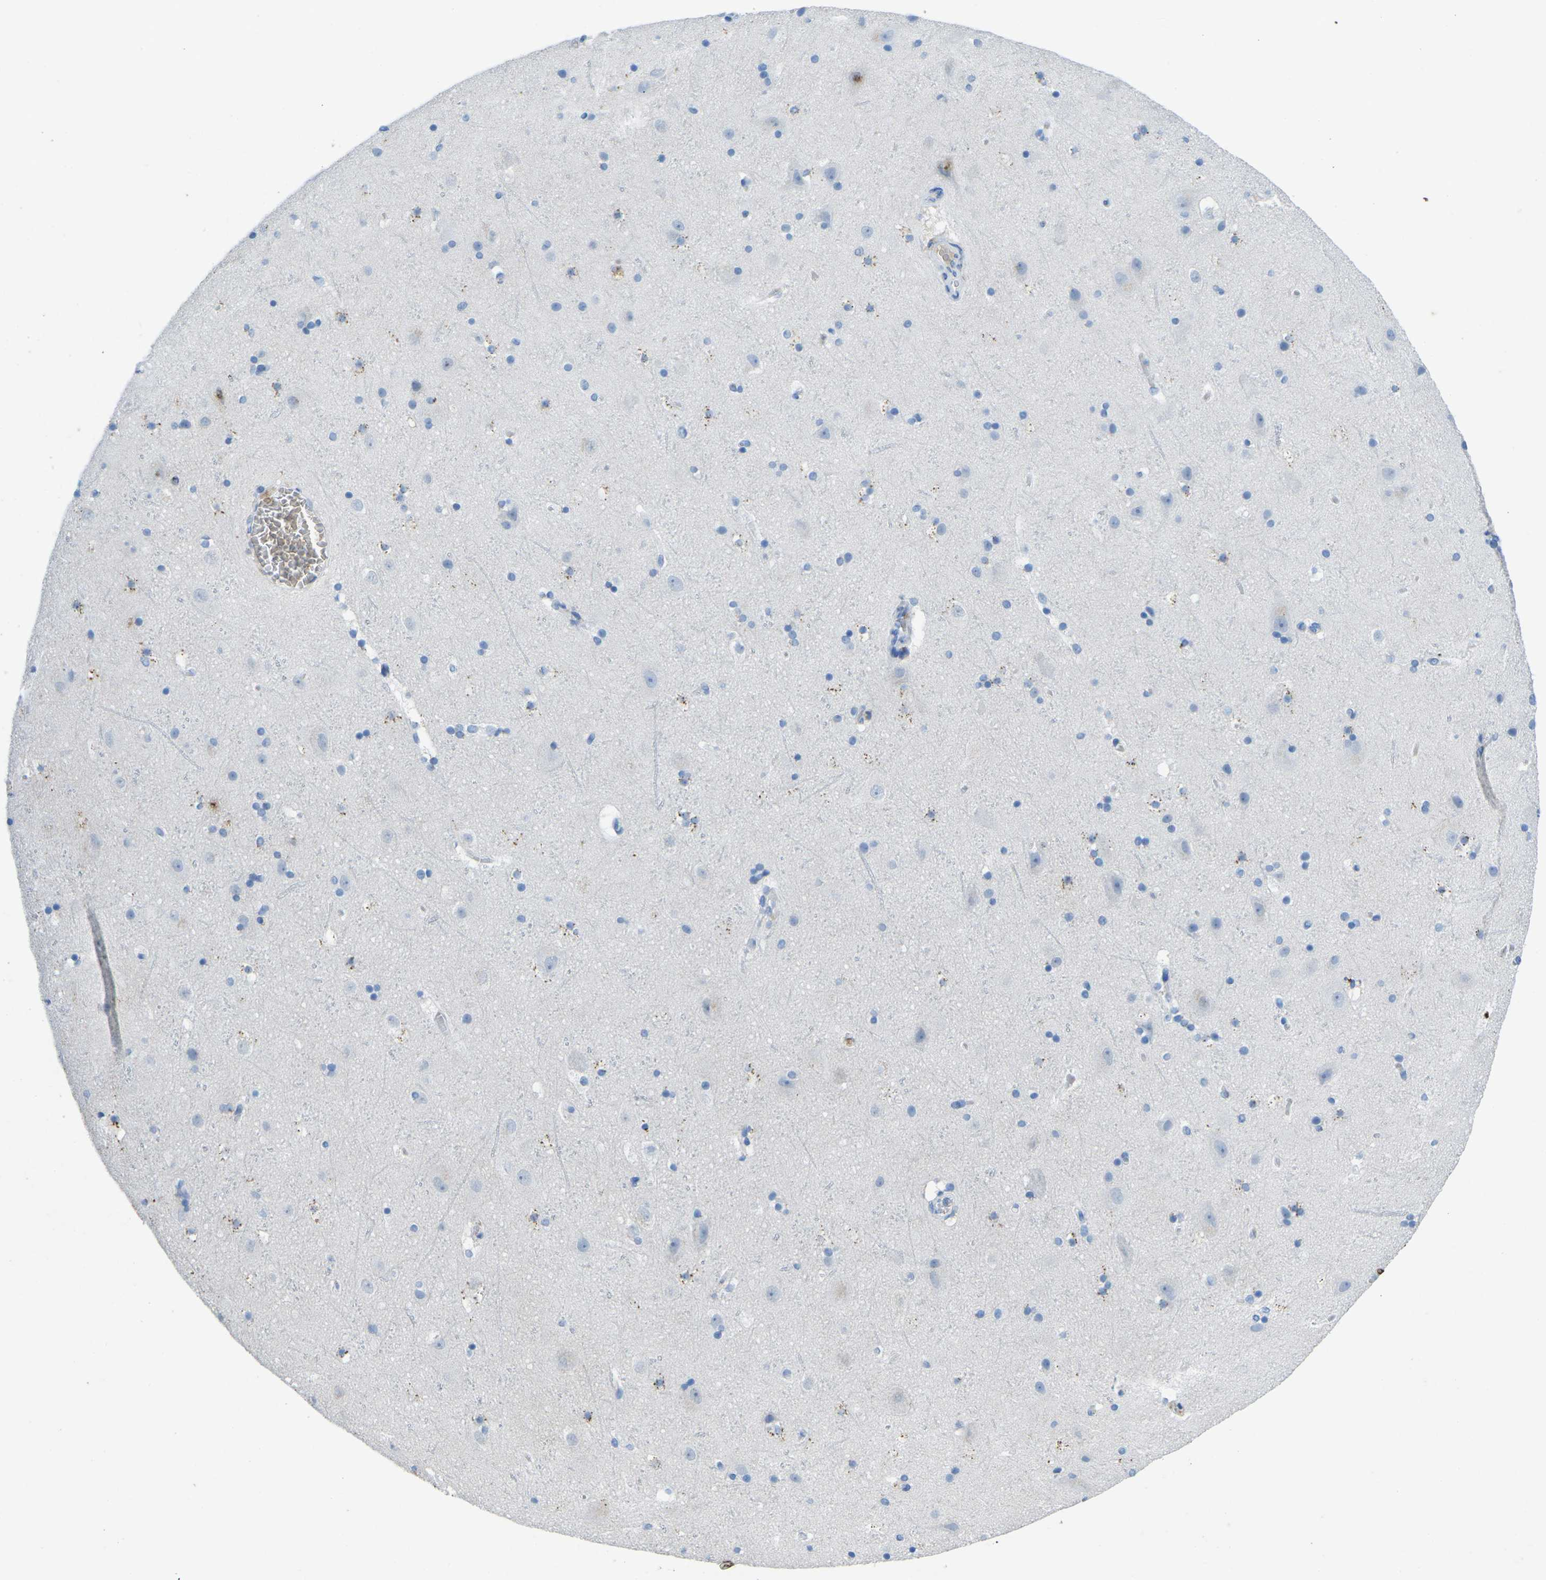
{"staining": {"intensity": "negative", "quantity": "none", "location": "none"}, "tissue": "cerebral cortex", "cell_type": "Endothelial cells", "image_type": "normal", "snomed": [{"axis": "morphology", "description": "Normal tissue, NOS"}, {"axis": "topography", "description": "Cerebral cortex"}], "caption": "Micrograph shows no significant protein staining in endothelial cells of benign cerebral cortex.", "gene": "CTAGE1", "patient": {"sex": "male", "age": 45}}